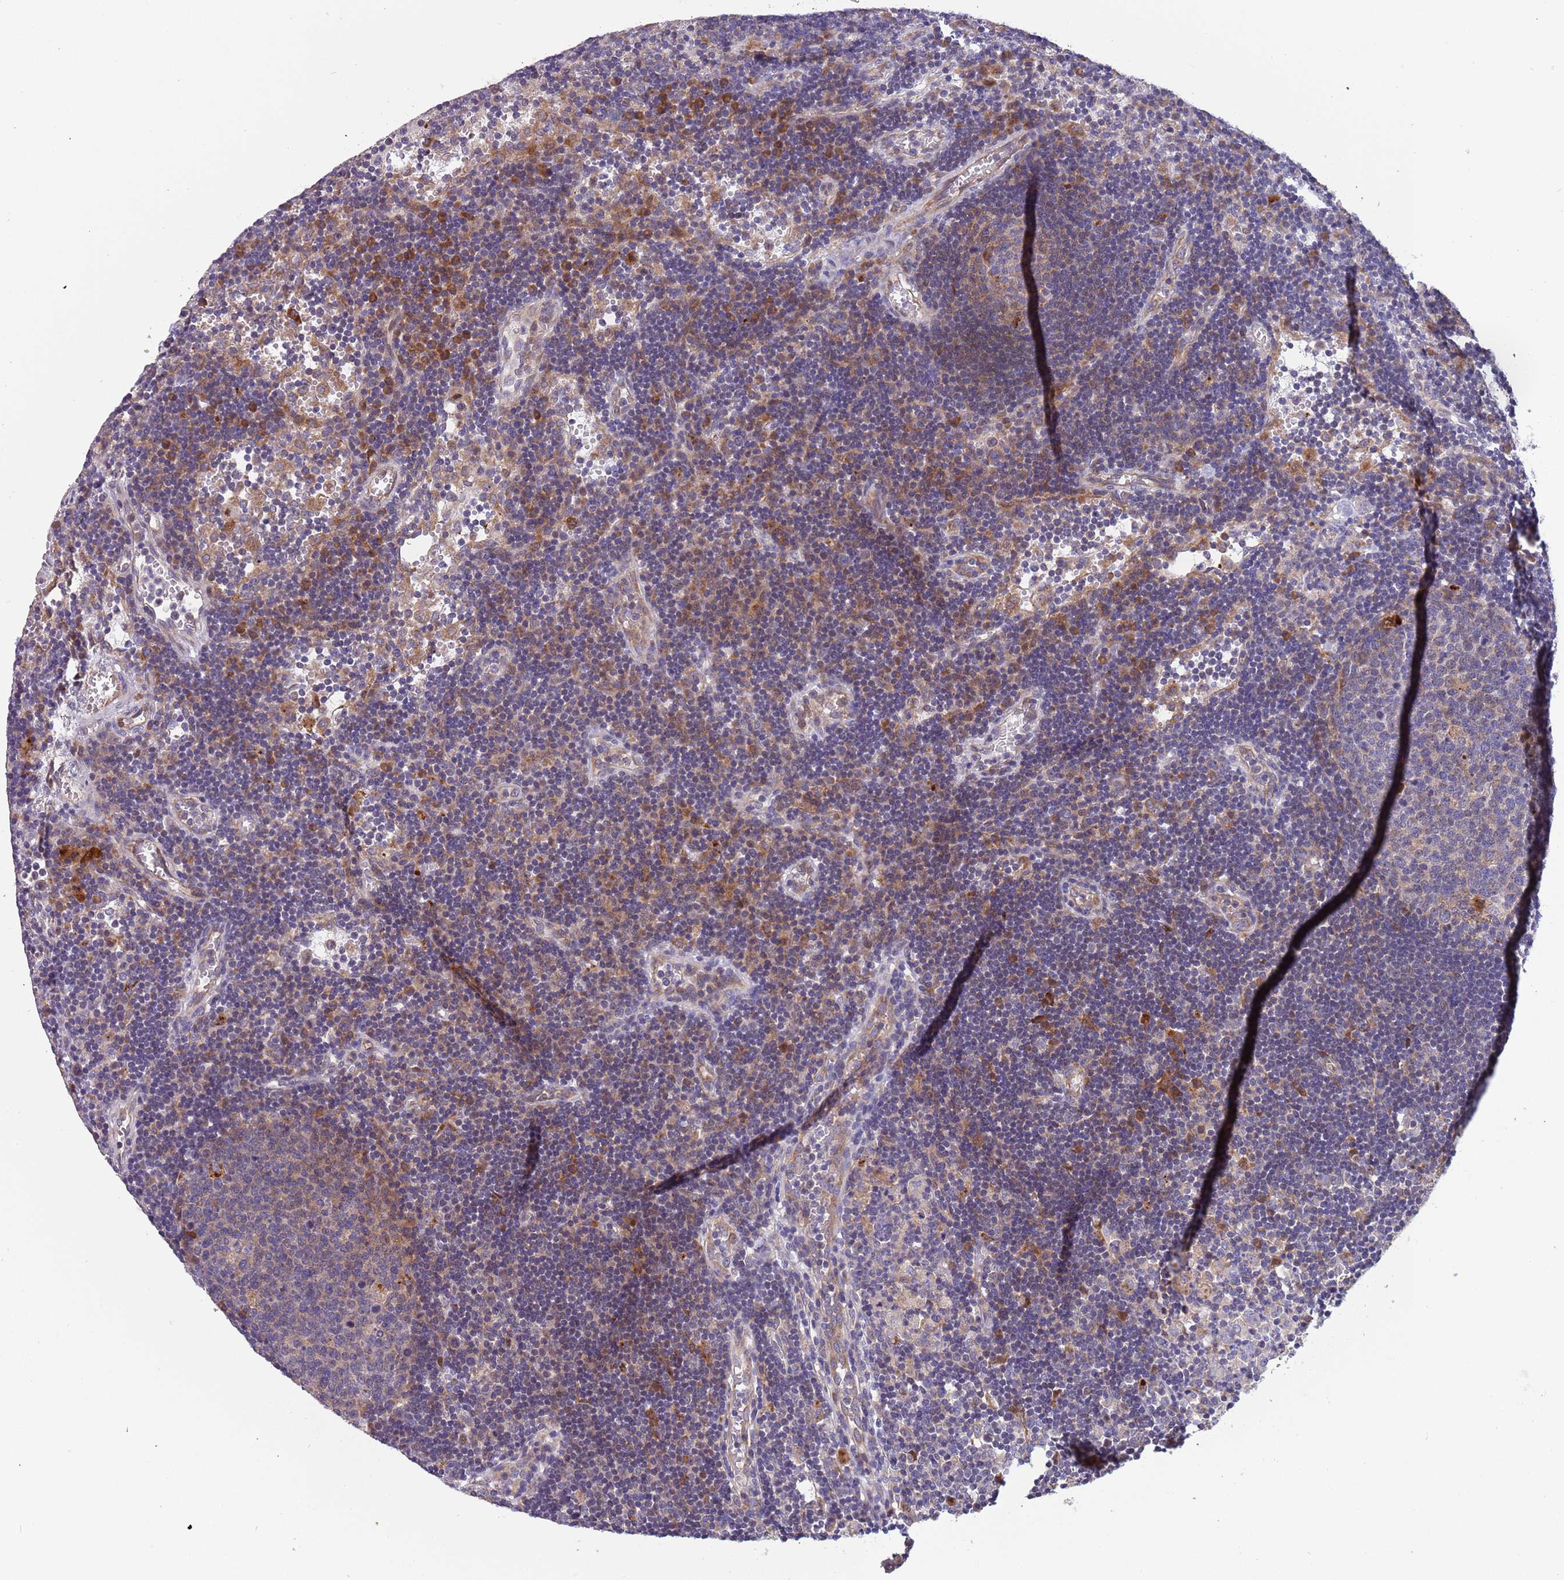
{"staining": {"intensity": "negative", "quantity": "none", "location": "none"}, "tissue": "lymph node", "cell_type": "Germinal center cells", "image_type": "normal", "snomed": [{"axis": "morphology", "description": "Normal tissue, NOS"}, {"axis": "topography", "description": "Lymph node"}], "caption": "DAB immunohistochemical staining of unremarkable lymph node displays no significant staining in germinal center cells. (Stains: DAB (3,3'-diaminobenzidine) immunohistochemistry with hematoxylin counter stain, Microscopy: brightfield microscopy at high magnification).", "gene": "ARMCX6", "patient": {"sex": "male", "age": 62}}